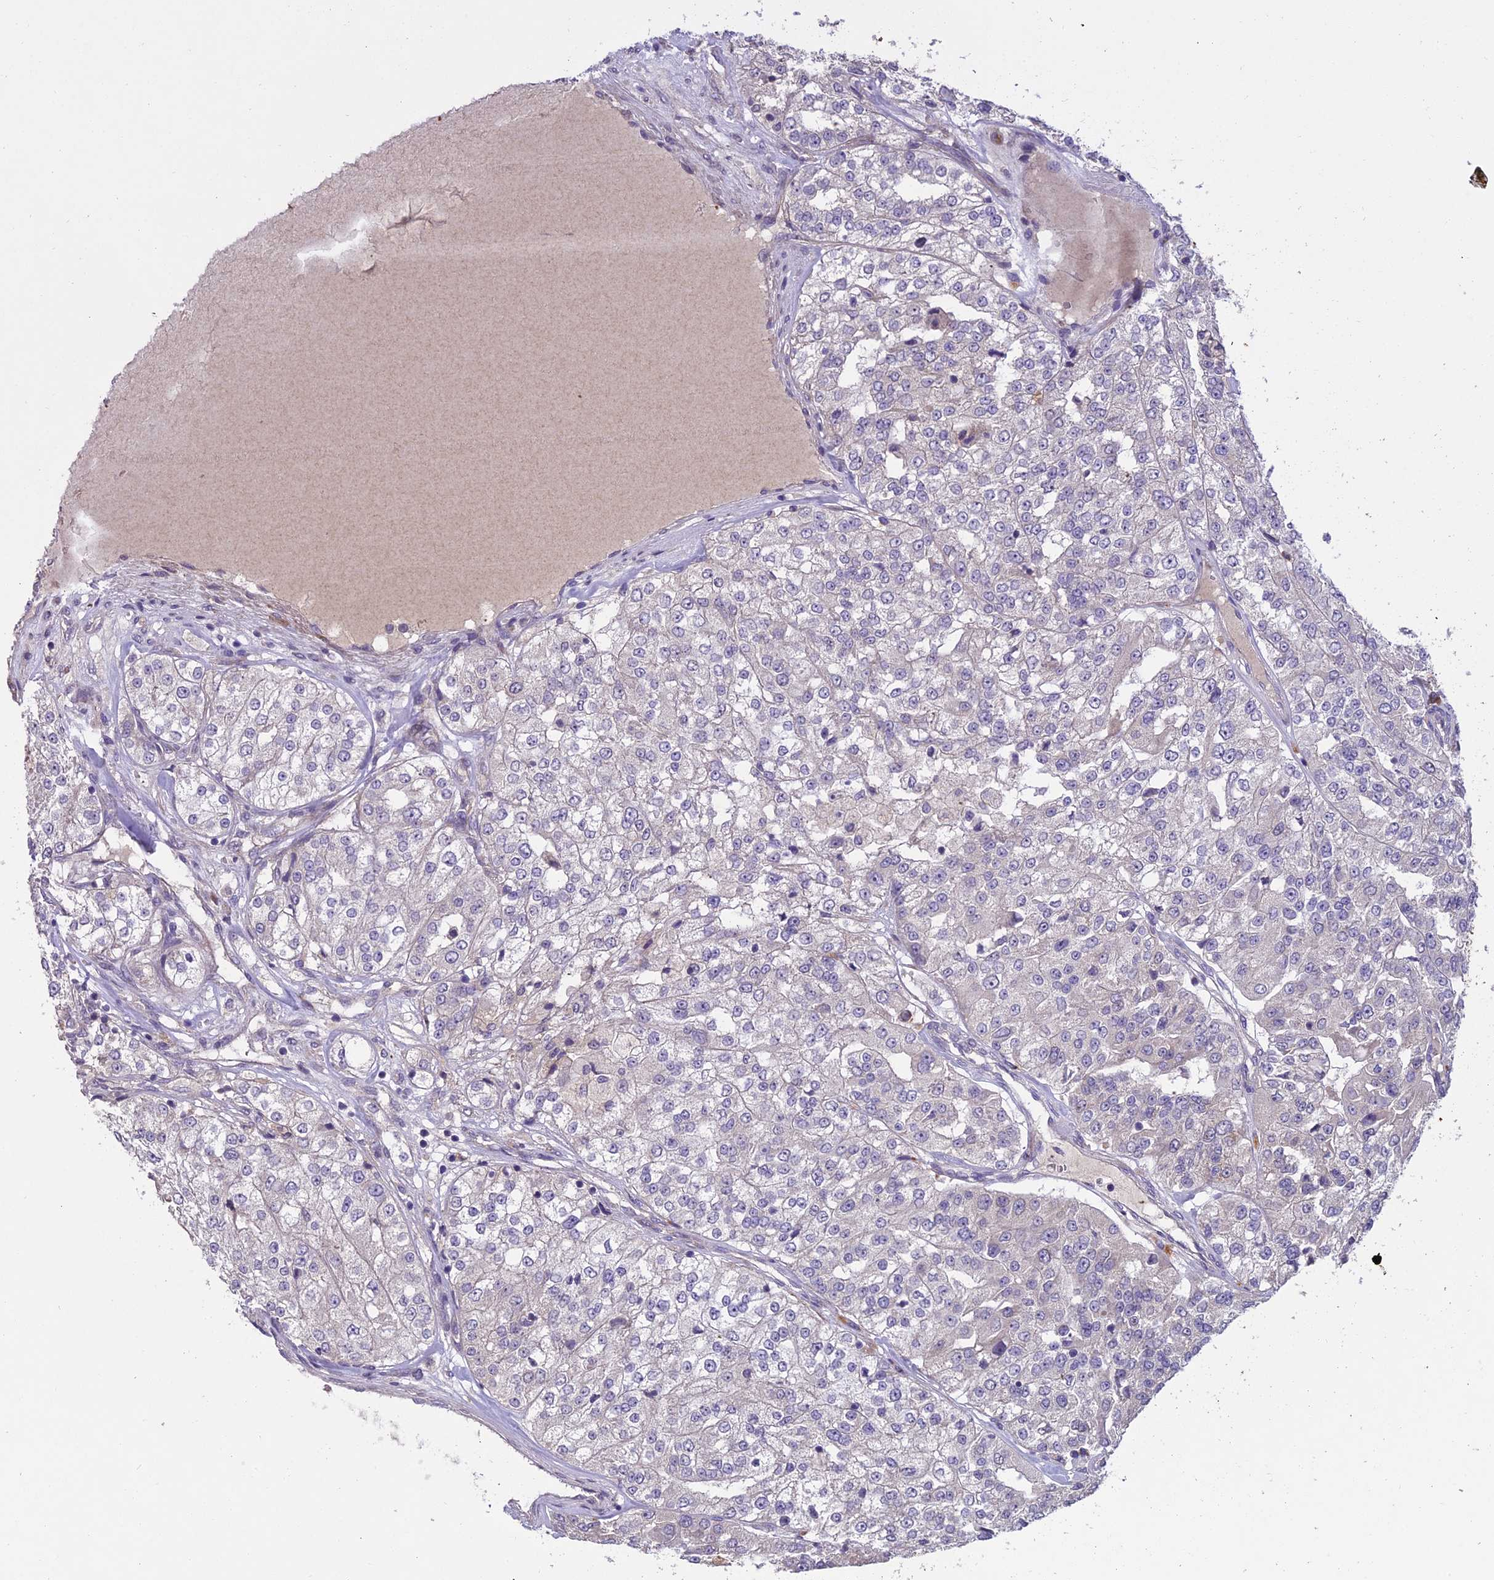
{"staining": {"intensity": "negative", "quantity": "none", "location": "none"}, "tissue": "renal cancer", "cell_type": "Tumor cells", "image_type": "cancer", "snomed": [{"axis": "morphology", "description": "Adenocarcinoma, NOS"}, {"axis": "topography", "description": "Kidney"}], "caption": "This photomicrograph is of adenocarcinoma (renal) stained with immunohistochemistry to label a protein in brown with the nuclei are counter-stained blue. There is no expression in tumor cells. (Brightfield microscopy of DAB immunohistochemistry at high magnification).", "gene": "CENPL", "patient": {"sex": "female", "age": 63}}